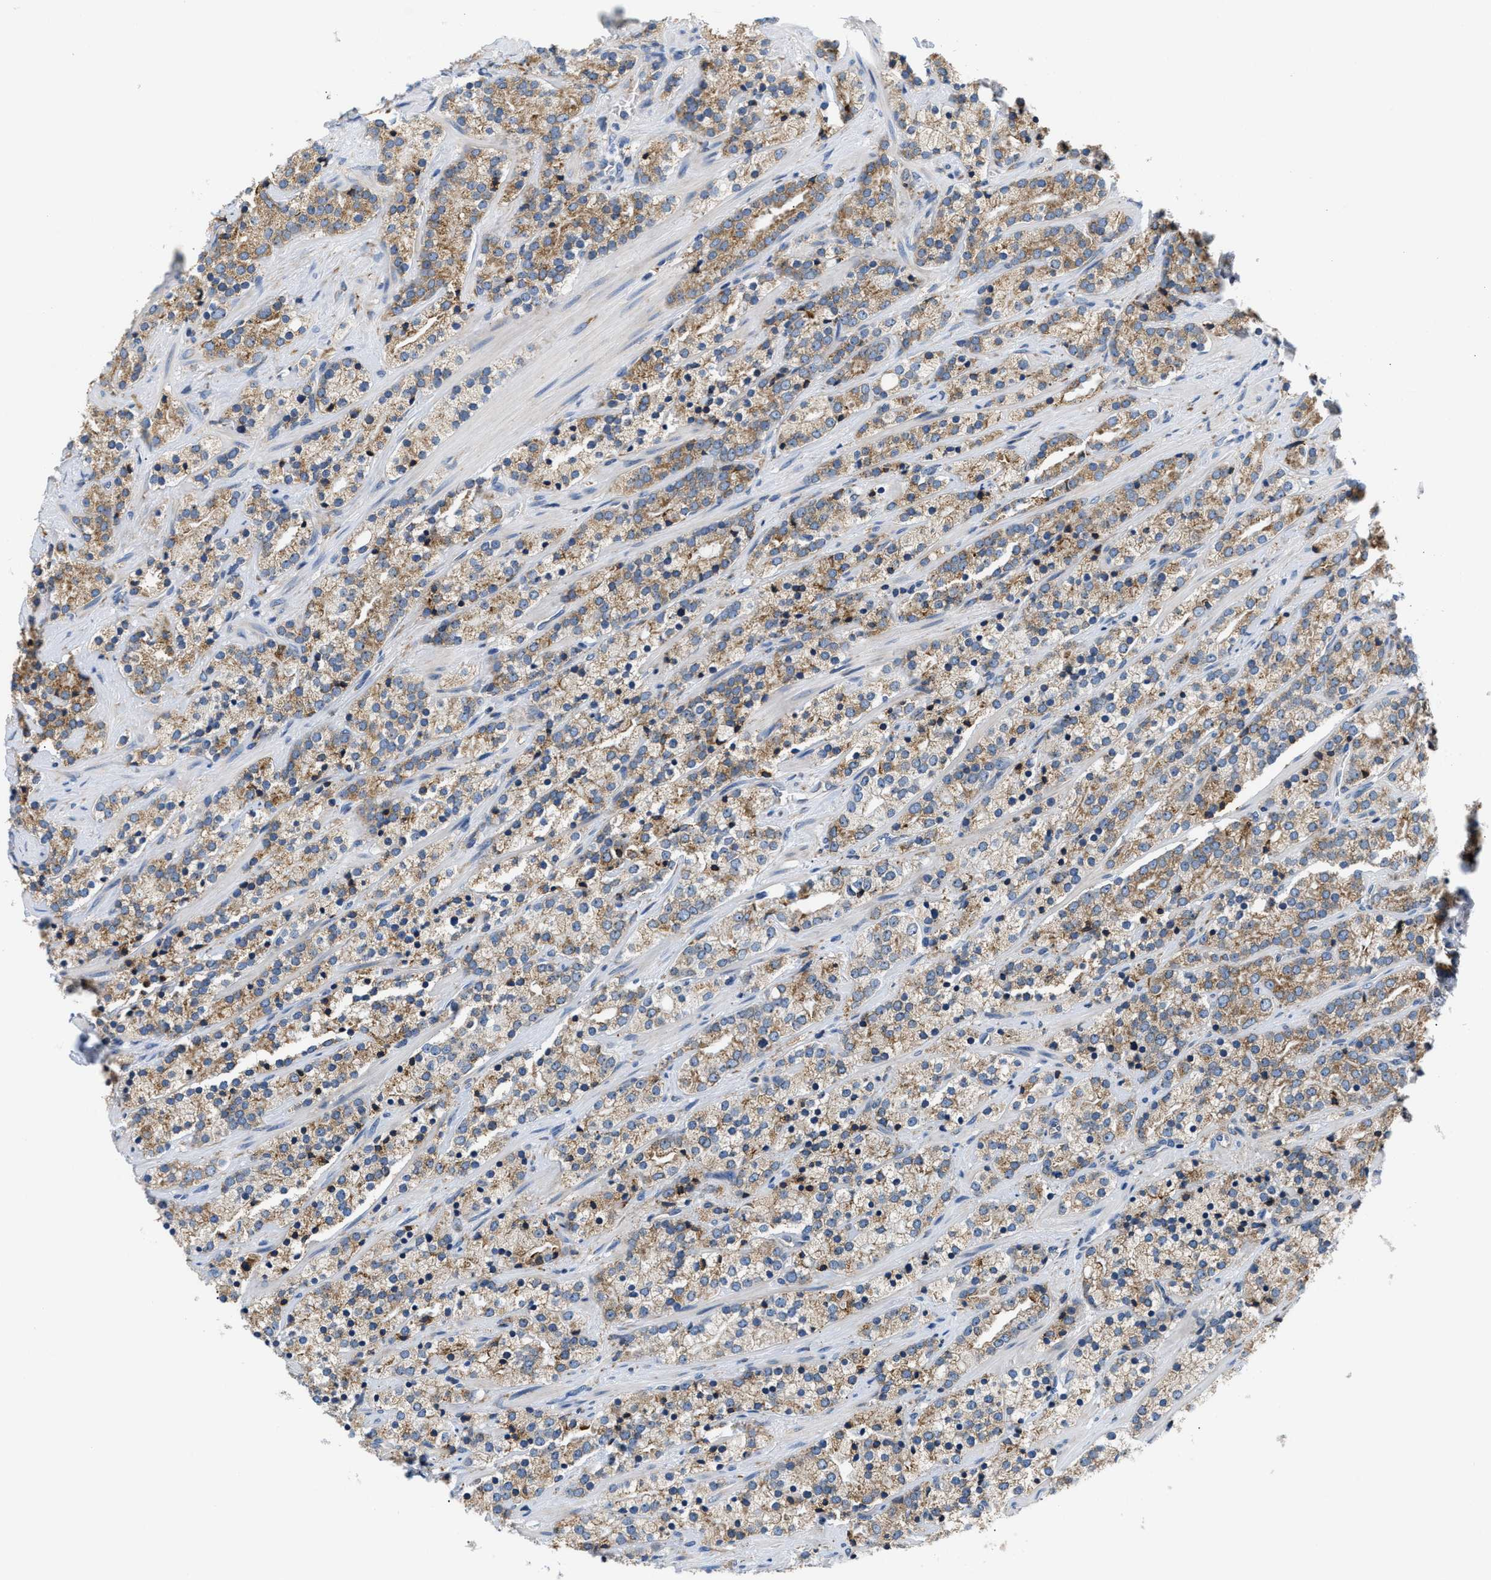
{"staining": {"intensity": "moderate", "quantity": ">75%", "location": "cytoplasmic/membranous"}, "tissue": "prostate cancer", "cell_type": "Tumor cells", "image_type": "cancer", "snomed": [{"axis": "morphology", "description": "Adenocarcinoma, High grade"}, {"axis": "topography", "description": "Prostate"}], "caption": "This is a micrograph of immunohistochemistry staining of prostate adenocarcinoma (high-grade), which shows moderate staining in the cytoplasmic/membranous of tumor cells.", "gene": "HDHD3", "patient": {"sex": "male", "age": 71}}